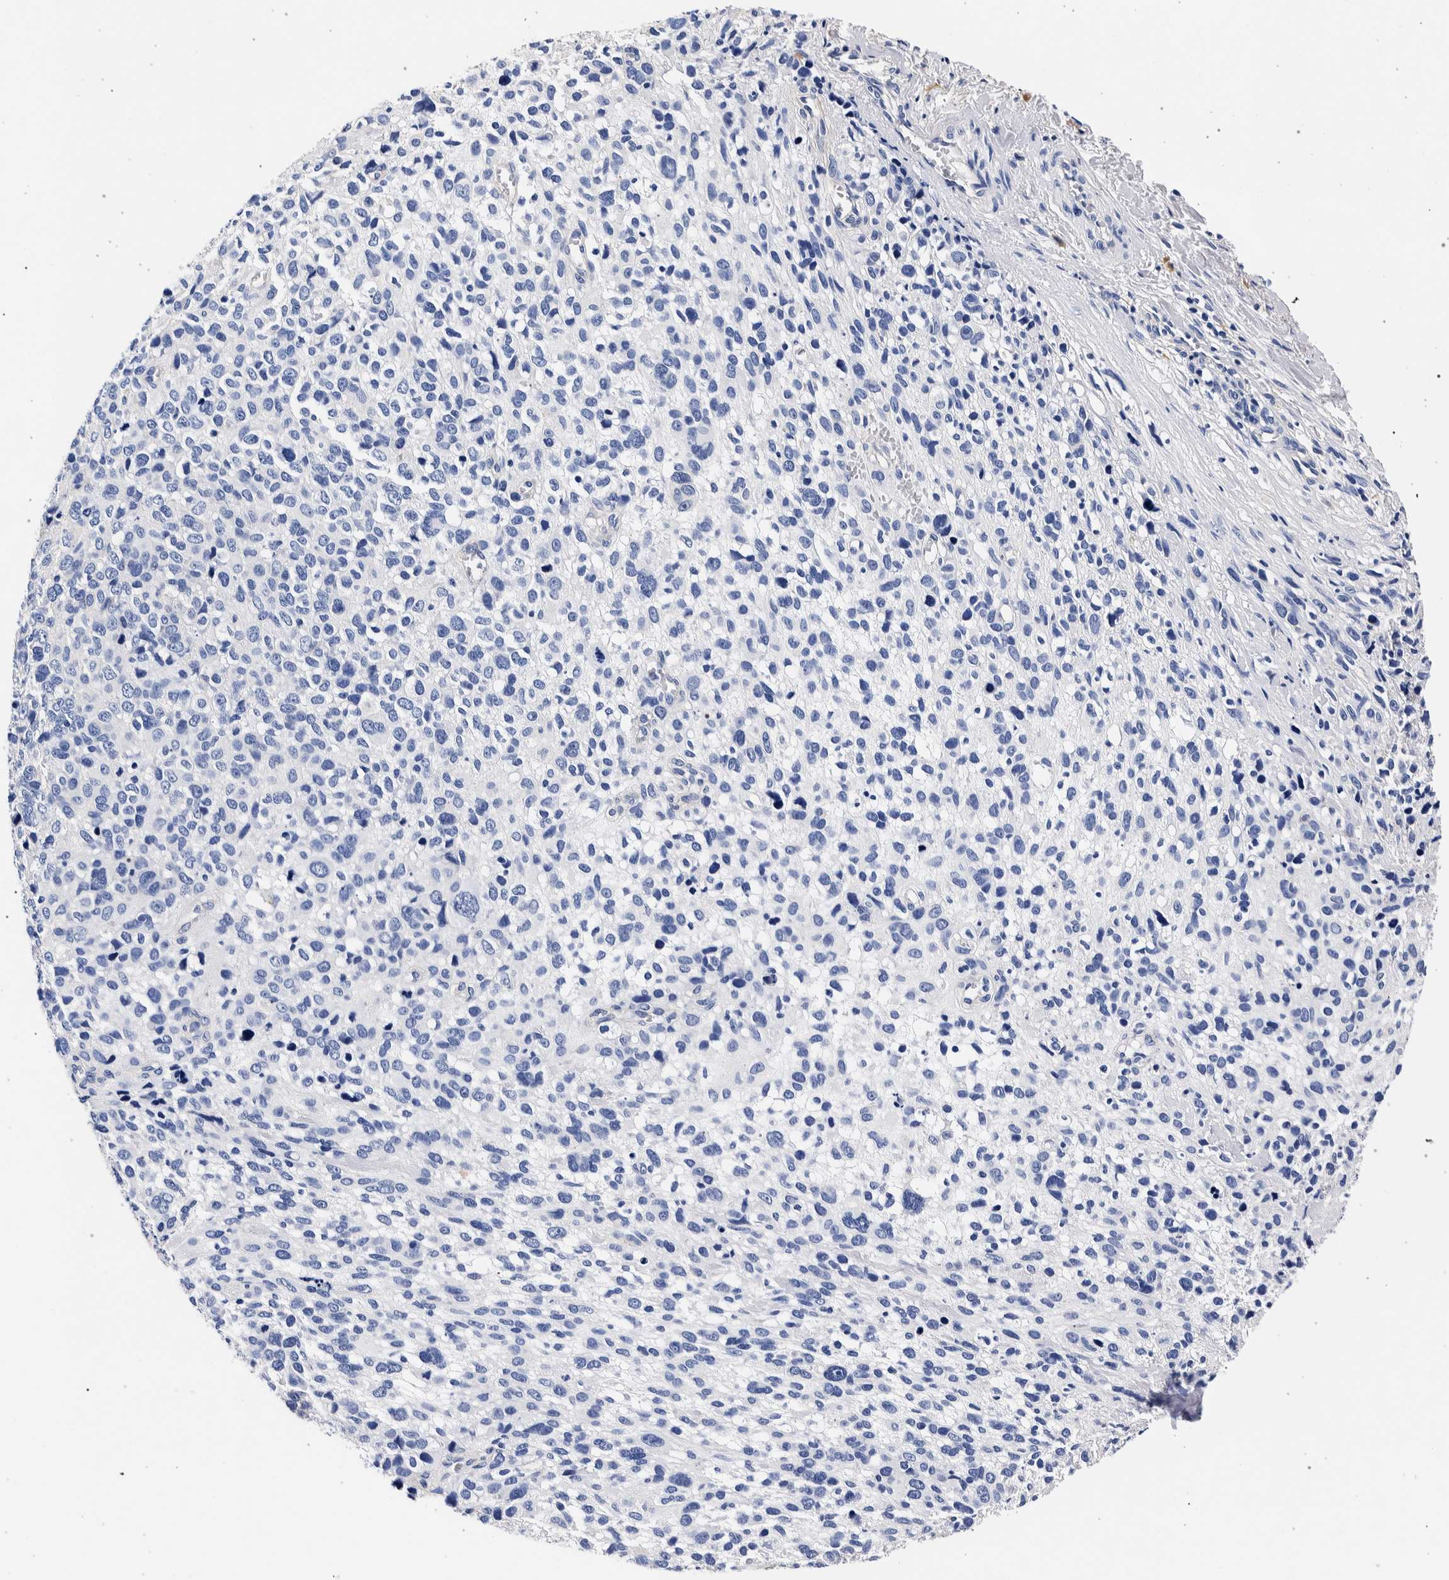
{"staining": {"intensity": "negative", "quantity": "none", "location": "none"}, "tissue": "melanoma", "cell_type": "Tumor cells", "image_type": "cancer", "snomed": [{"axis": "morphology", "description": "Malignant melanoma, NOS"}, {"axis": "topography", "description": "Skin"}], "caption": "This is a histopathology image of IHC staining of malignant melanoma, which shows no staining in tumor cells.", "gene": "NIBAN2", "patient": {"sex": "female", "age": 55}}